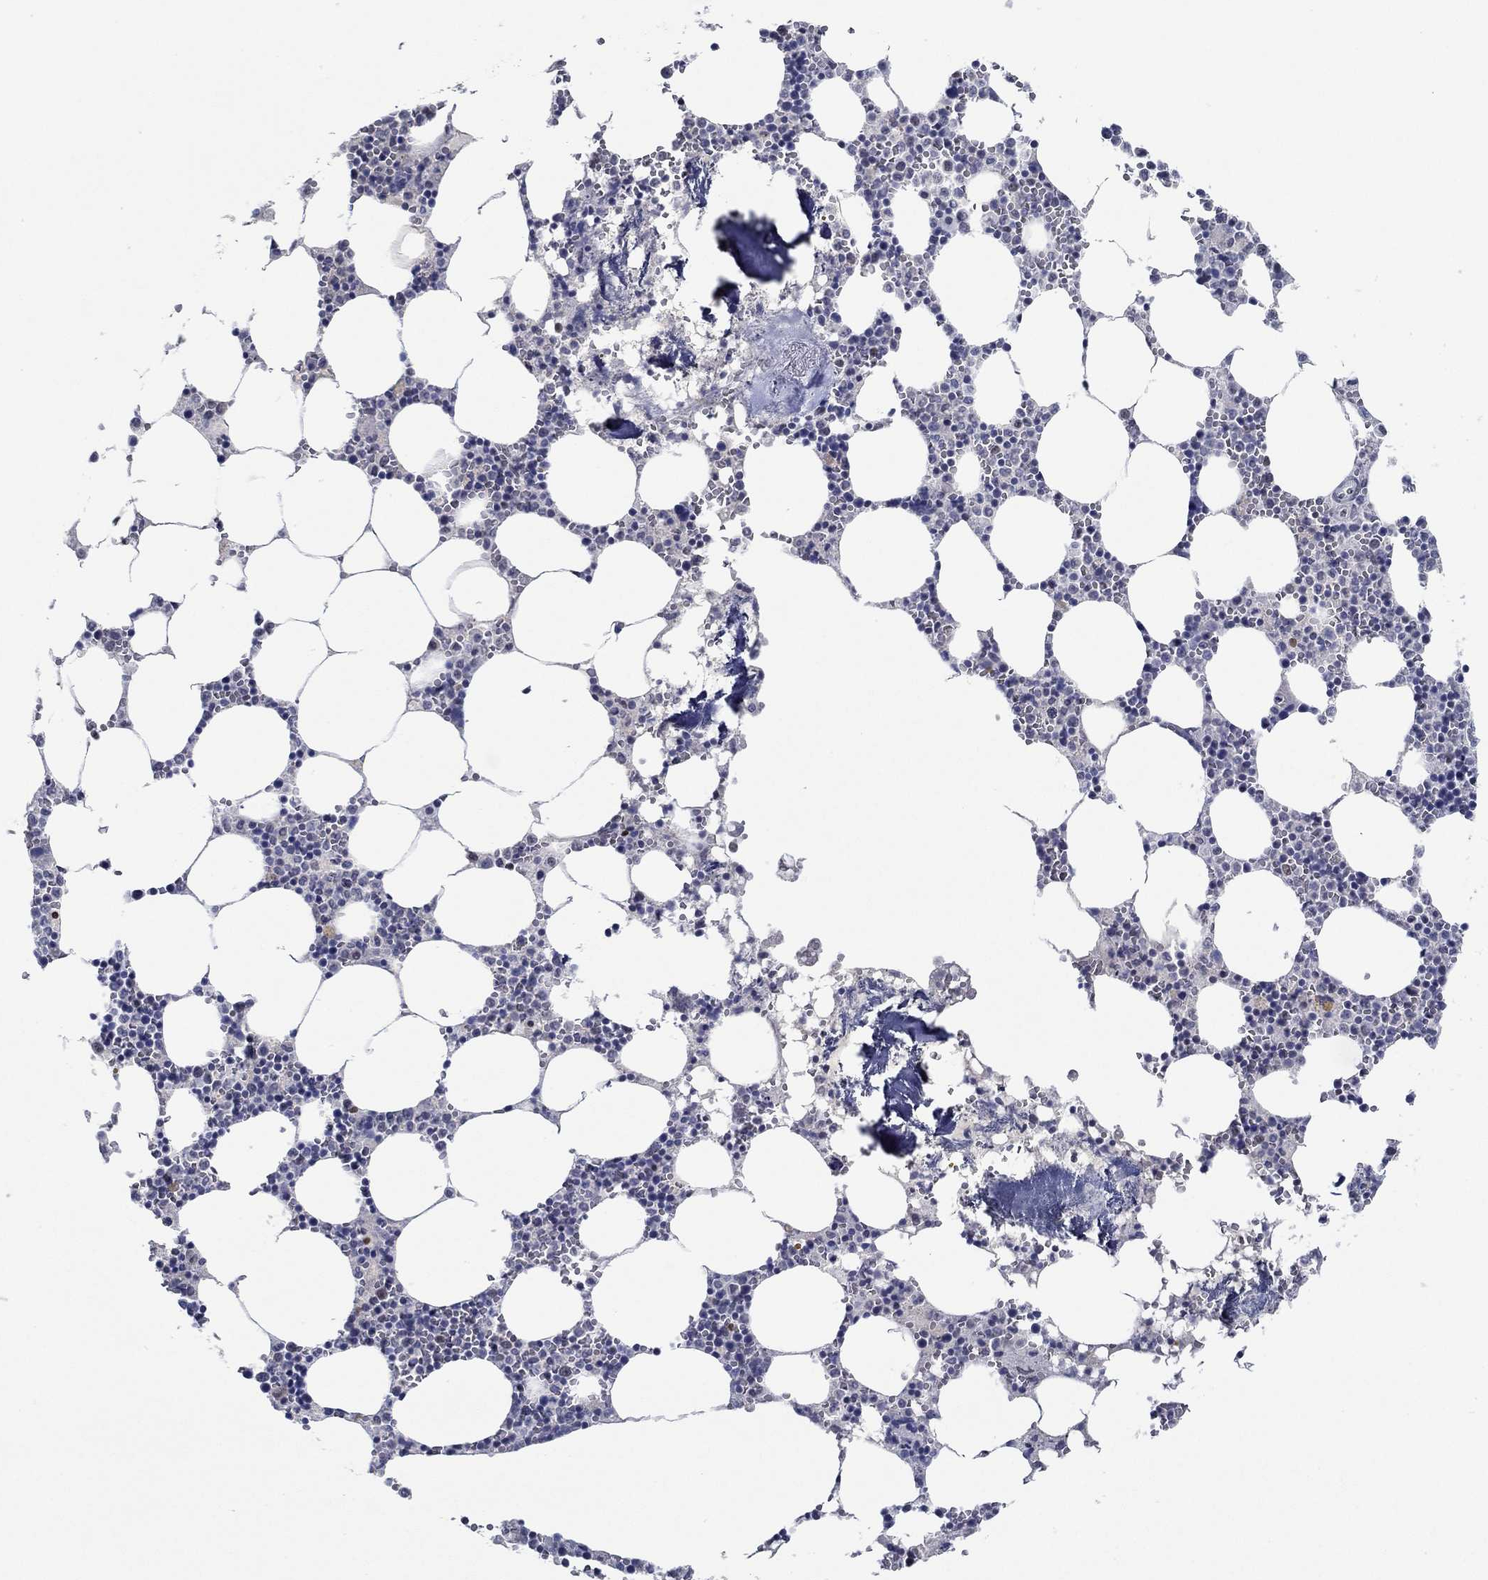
{"staining": {"intensity": "negative", "quantity": "none", "location": "none"}, "tissue": "bone marrow", "cell_type": "Hematopoietic cells", "image_type": "normal", "snomed": [{"axis": "morphology", "description": "Normal tissue, NOS"}, {"axis": "topography", "description": "Bone marrow"}], "caption": "Immunohistochemical staining of normal bone marrow reveals no significant staining in hematopoietic cells.", "gene": "GATA2", "patient": {"sex": "female", "age": 64}}